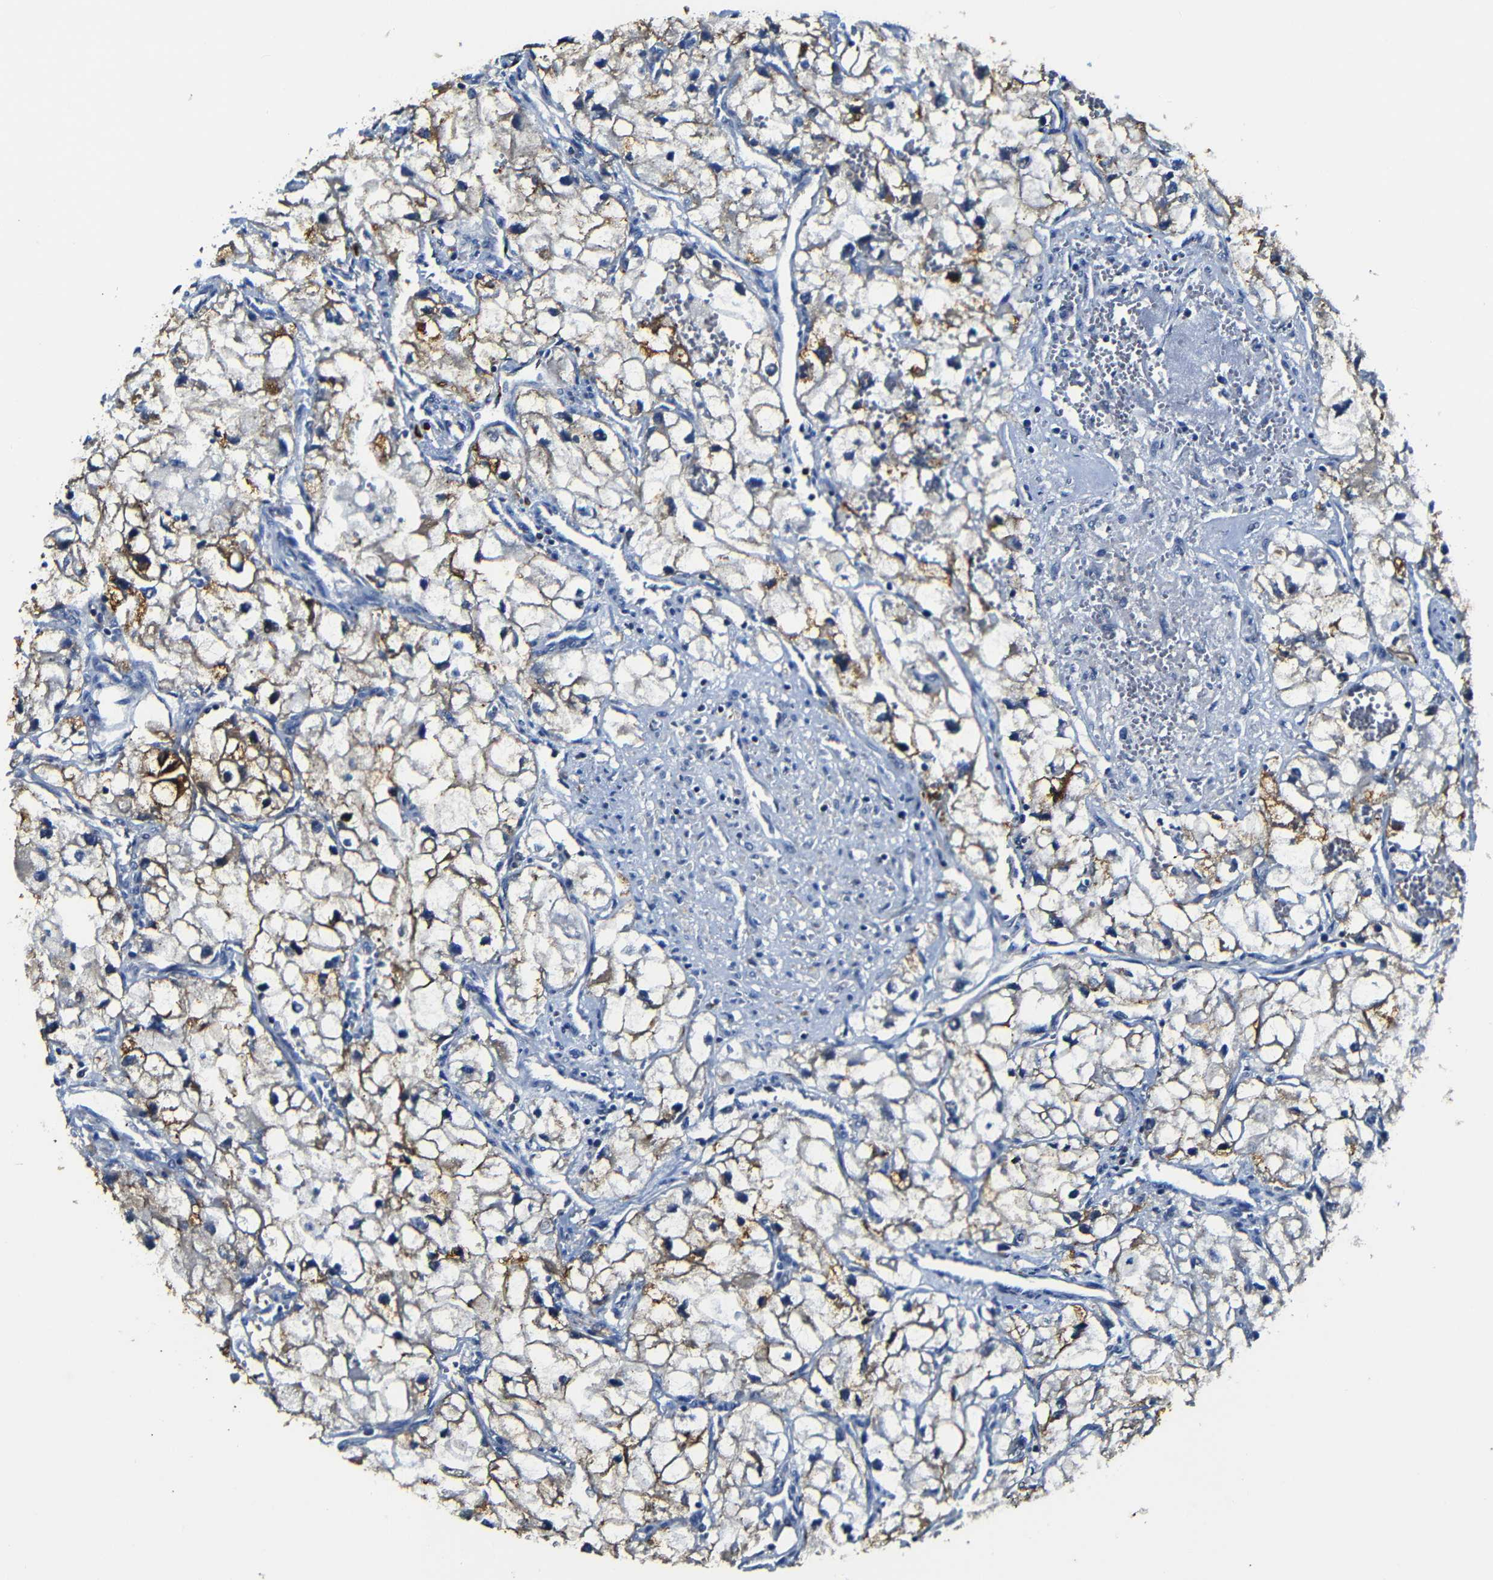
{"staining": {"intensity": "moderate", "quantity": ">75%", "location": "cytoplasmic/membranous"}, "tissue": "renal cancer", "cell_type": "Tumor cells", "image_type": "cancer", "snomed": [{"axis": "morphology", "description": "Adenocarcinoma, NOS"}, {"axis": "topography", "description": "Kidney"}], "caption": "Immunohistochemical staining of renal cancer (adenocarcinoma) shows medium levels of moderate cytoplasmic/membranous positivity in approximately >75% of tumor cells.", "gene": "AFDN", "patient": {"sex": "female", "age": 70}}